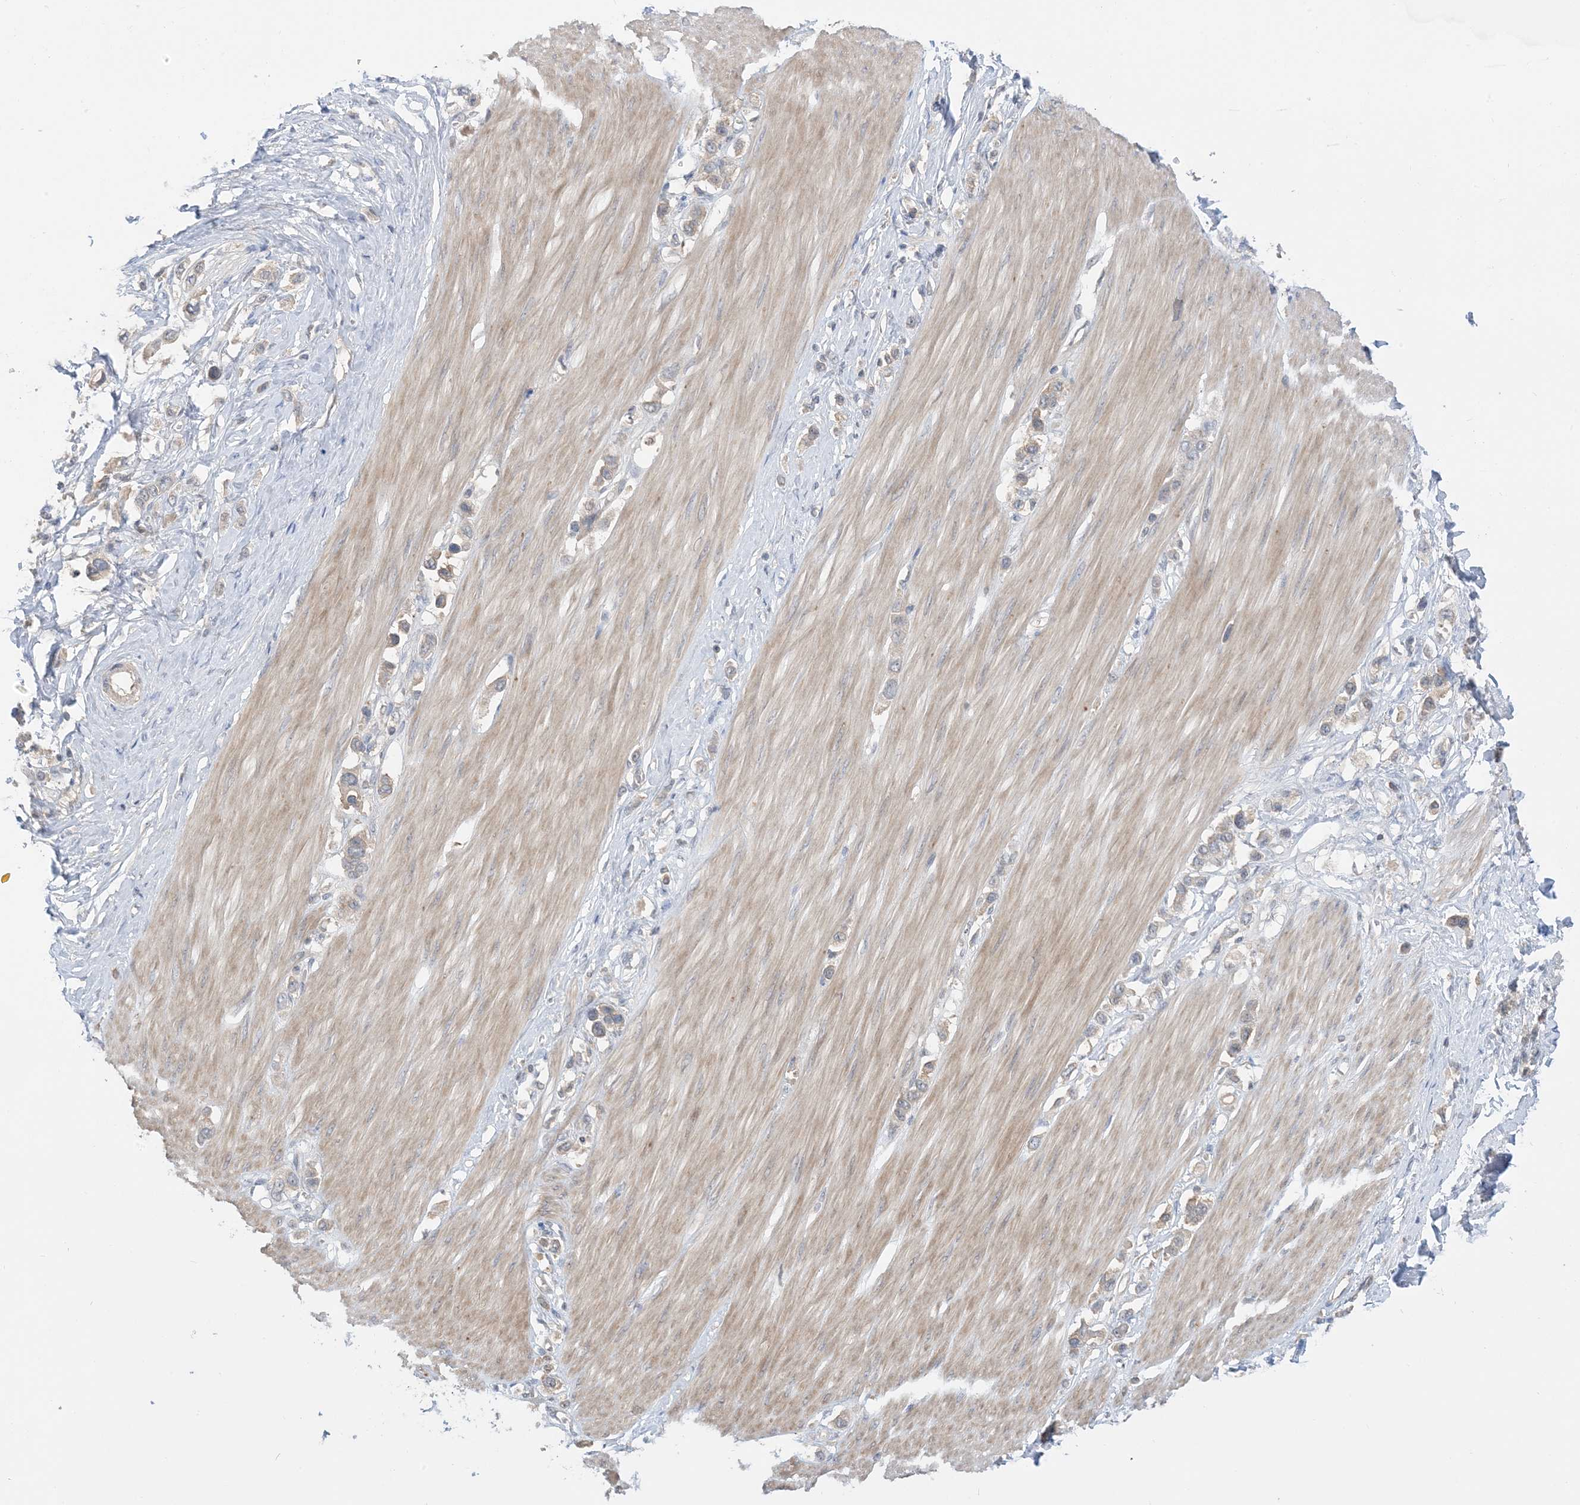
{"staining": {"intensity": "weak", "quantity": "<25%", "location": "cytoplasmic/membranous"}, "tissue": "stomach cancer", "cell_type": "Tumor cells", "image_type": "cancer", "snomed": [{"axis": "morphology", "description": "Adenocarcinoma, NOS"}, {"axis": "topography", "description": "Stomach"}], "caption": "An IHC image of stomach cancer is shown. There is no staining in tumor cells of stomach cancer.", "gene": "WDR26", "patient": {"sex": "female", "age": 65}}